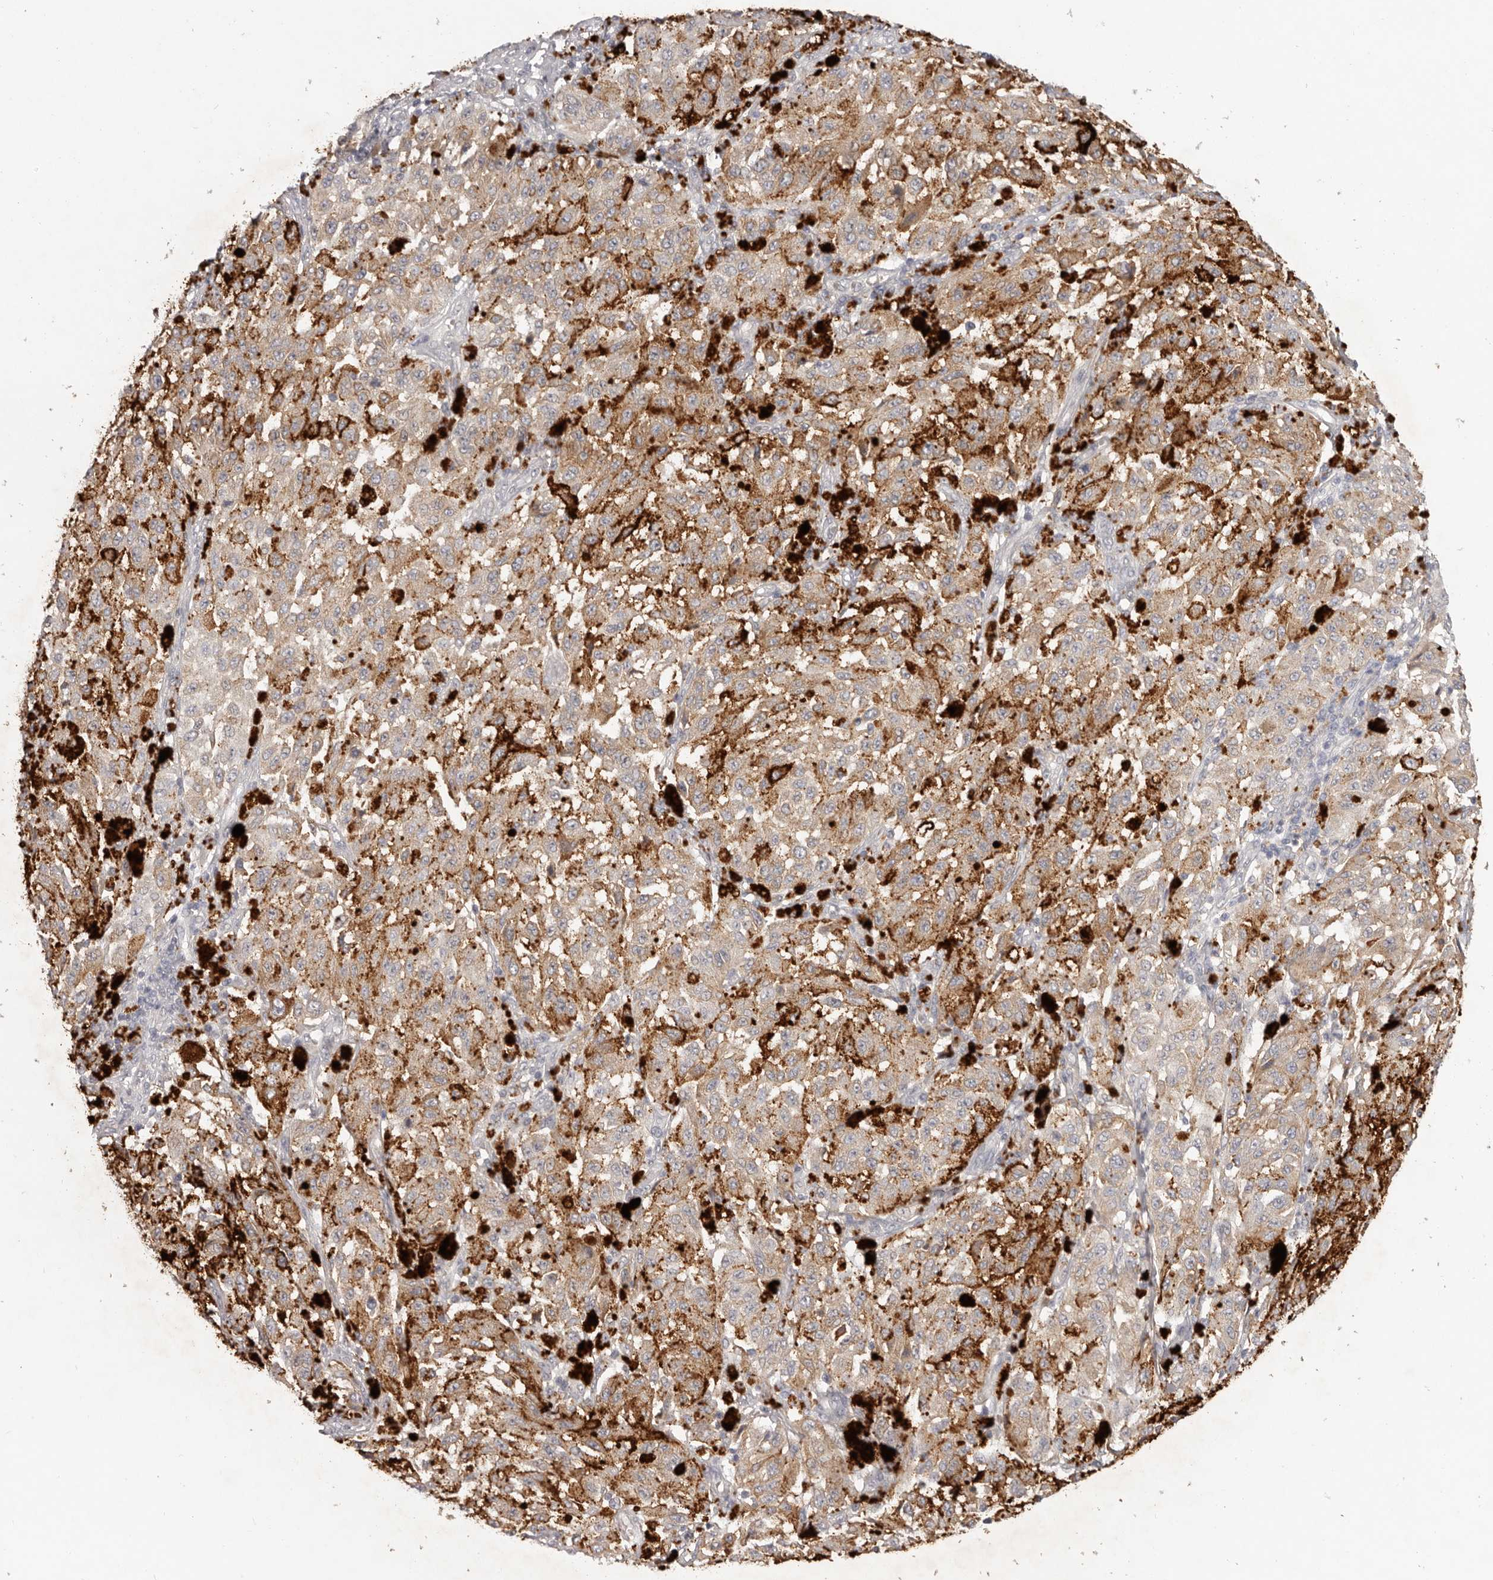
{"staining": {"intensity": "weak", "quantity": ">75%", "location": "cytoplasmic/membranous"}, "tissue": "melanoma", "cell_type": "Tumor cells", "image_type": "cancer", "snomed": [{"axis": "morphology", "description": "Malignant melanoma, NOS"}, {"axis": "topography", "description": "Skin"}], "caption": "About >75% of tumor cells in human melanoma exhibit weak cytoplasmic/membranous protein expression as visualized by brown immunohistochemical staining.", "gene": "SCUBE2", "patient": {"sex": "female", "age": 64}}